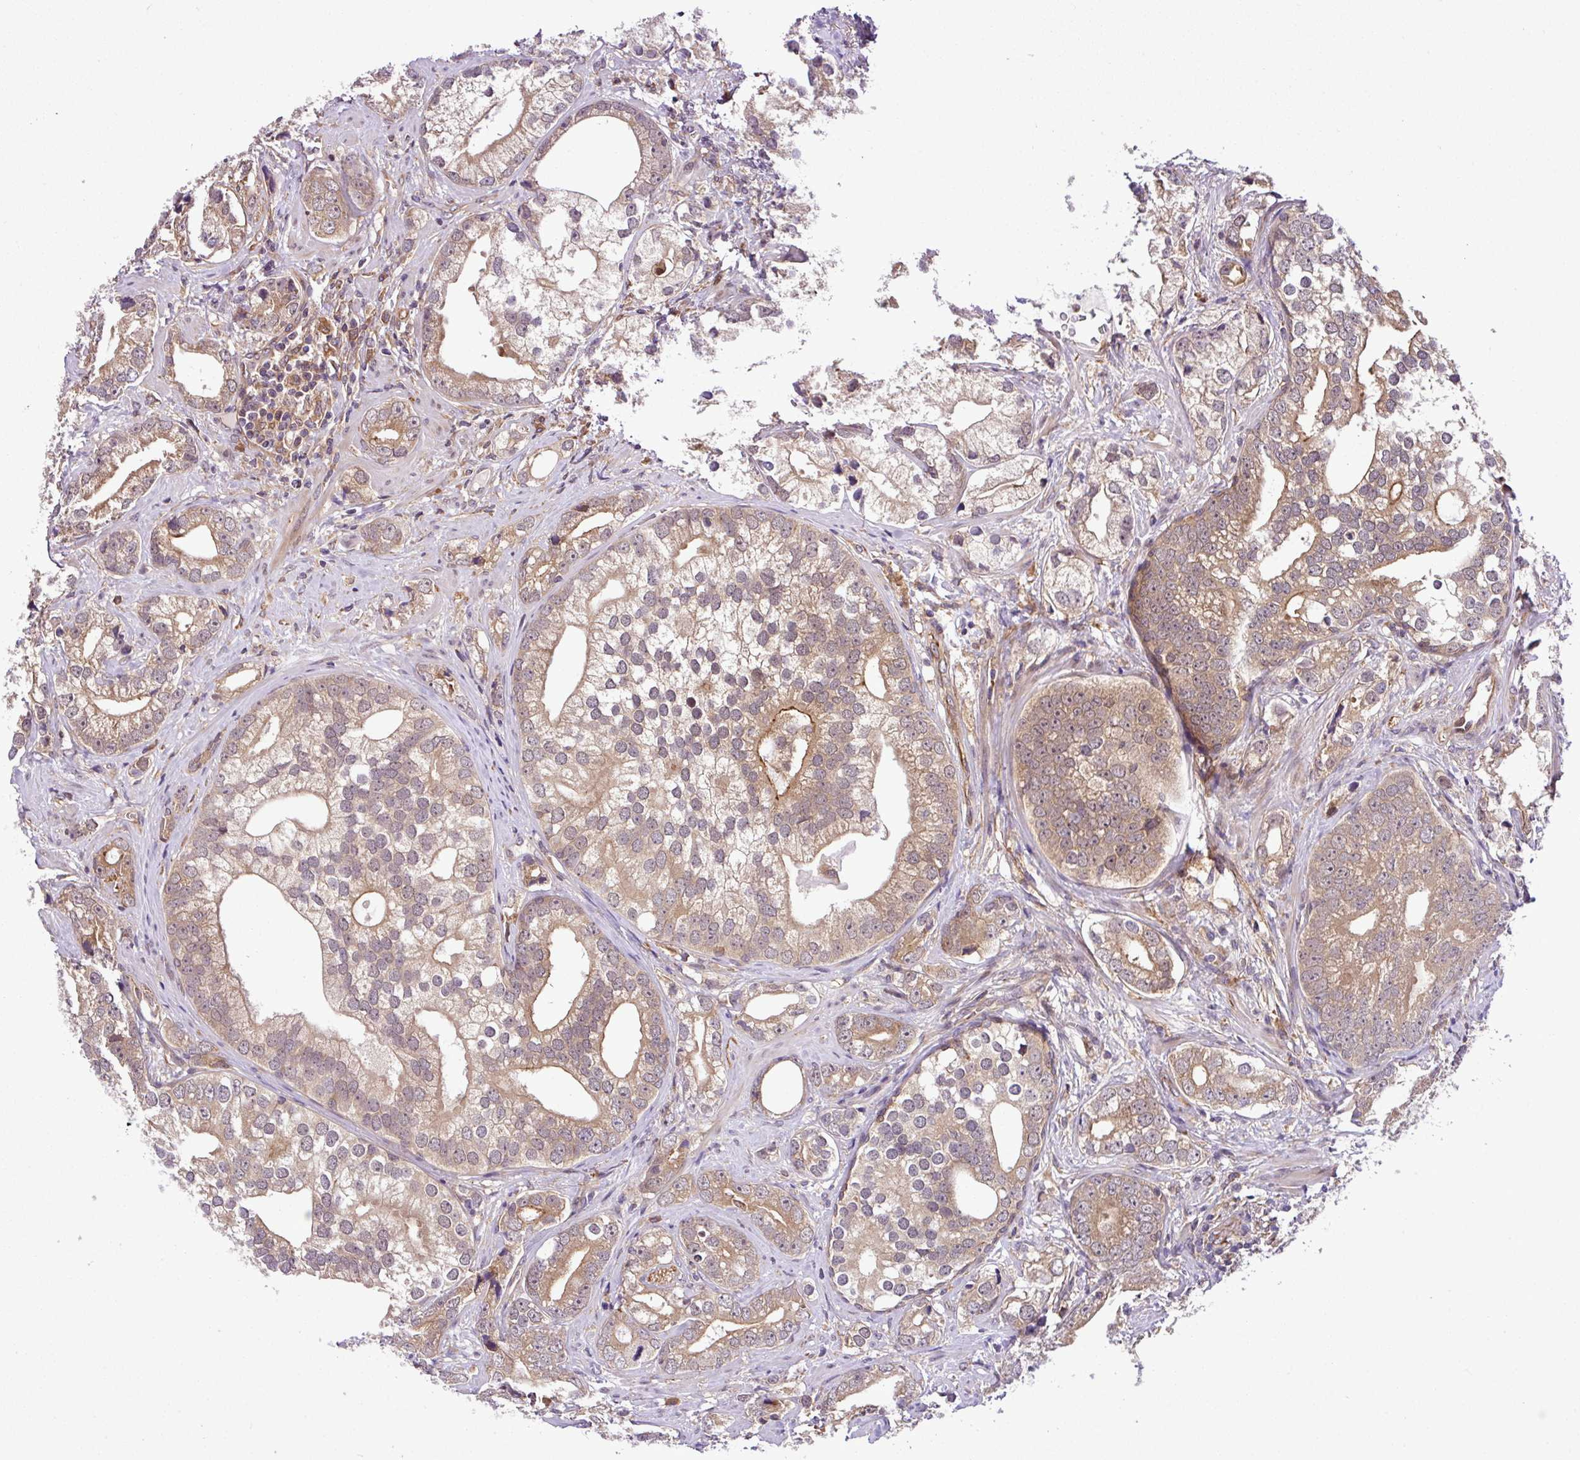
{"staining": {"intensity": "moderate", "quantity": ">75%", "location": "cytoplasmic/membranous"}, "tissue": "prostate cancer", "cell_type": "Tumor cells", "image_type": "cancer", "snomed": [{"axis": "morphology", "description": "Adenocarcinoma, High grade"}, {"axis": "topography", "description": "Prostate"}], "caption": "Tumor cells demonstrate medium levels of moderate cytoplasmic/membranous staining in approximately >75% of cells in human prostate cancer.", "gene": "DLGAP4", "patient": {"sex": "male", "age": 75}}